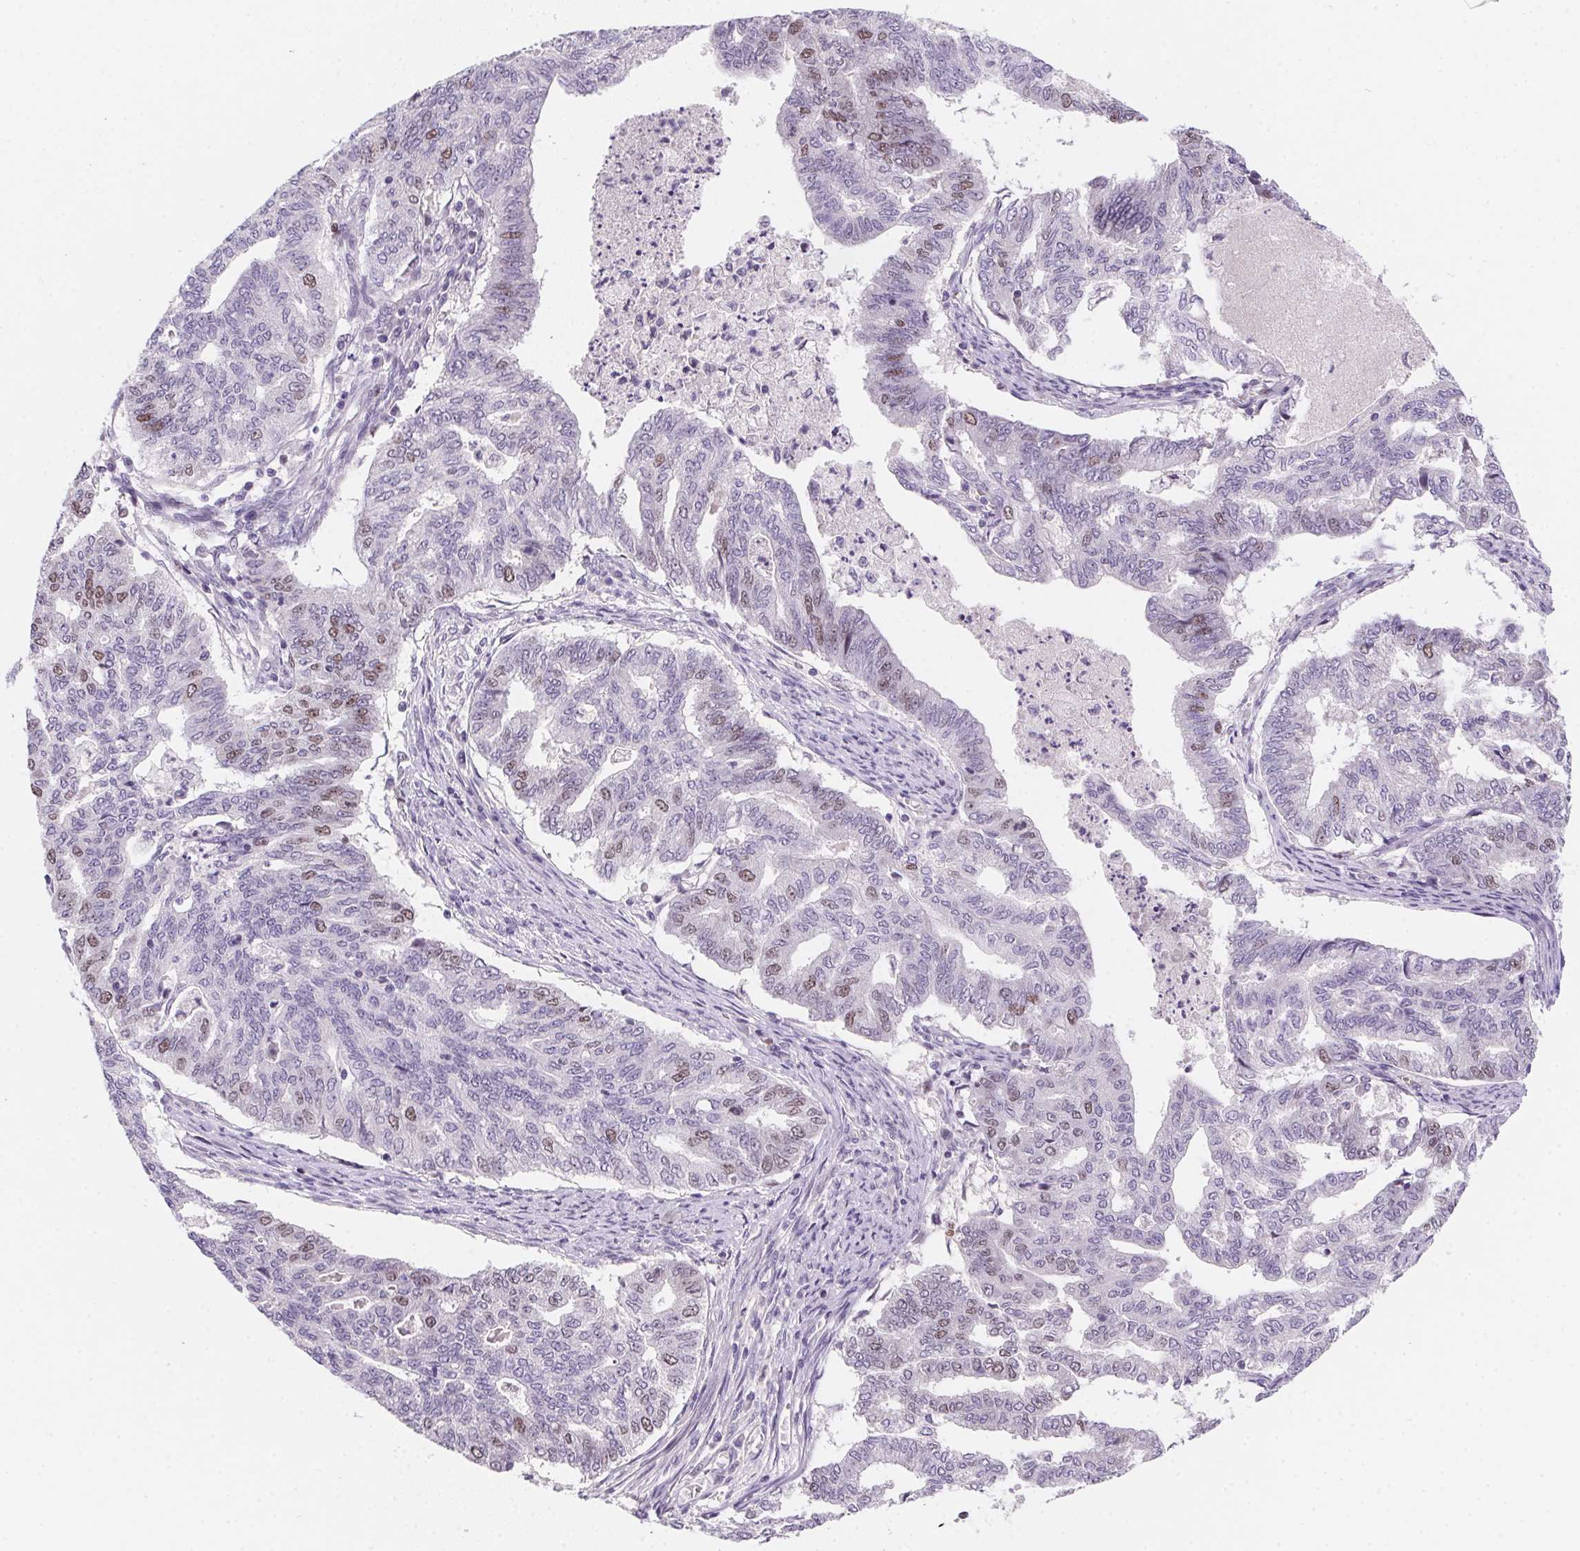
{"staining": {"intensity": "weak", "quantity": "<25%", "location": "nuclear"}, "tissue": "endometrial cancer", "cell_type": "Tumor cells", "image_type": "cancer", "snomed": [{"axis": "morphology", "description": "Adenocarcinoma, NOS"}, {"axis": "topography", "description": "Endometrium"}], "caption": "IHC photomicrograph of adenocarcinoma (endometrial) stained for a protein (brown), which shows no positivity in tumor cells.", "gene": "HELLS", "patient": {"sex": "female", "age": 79}}